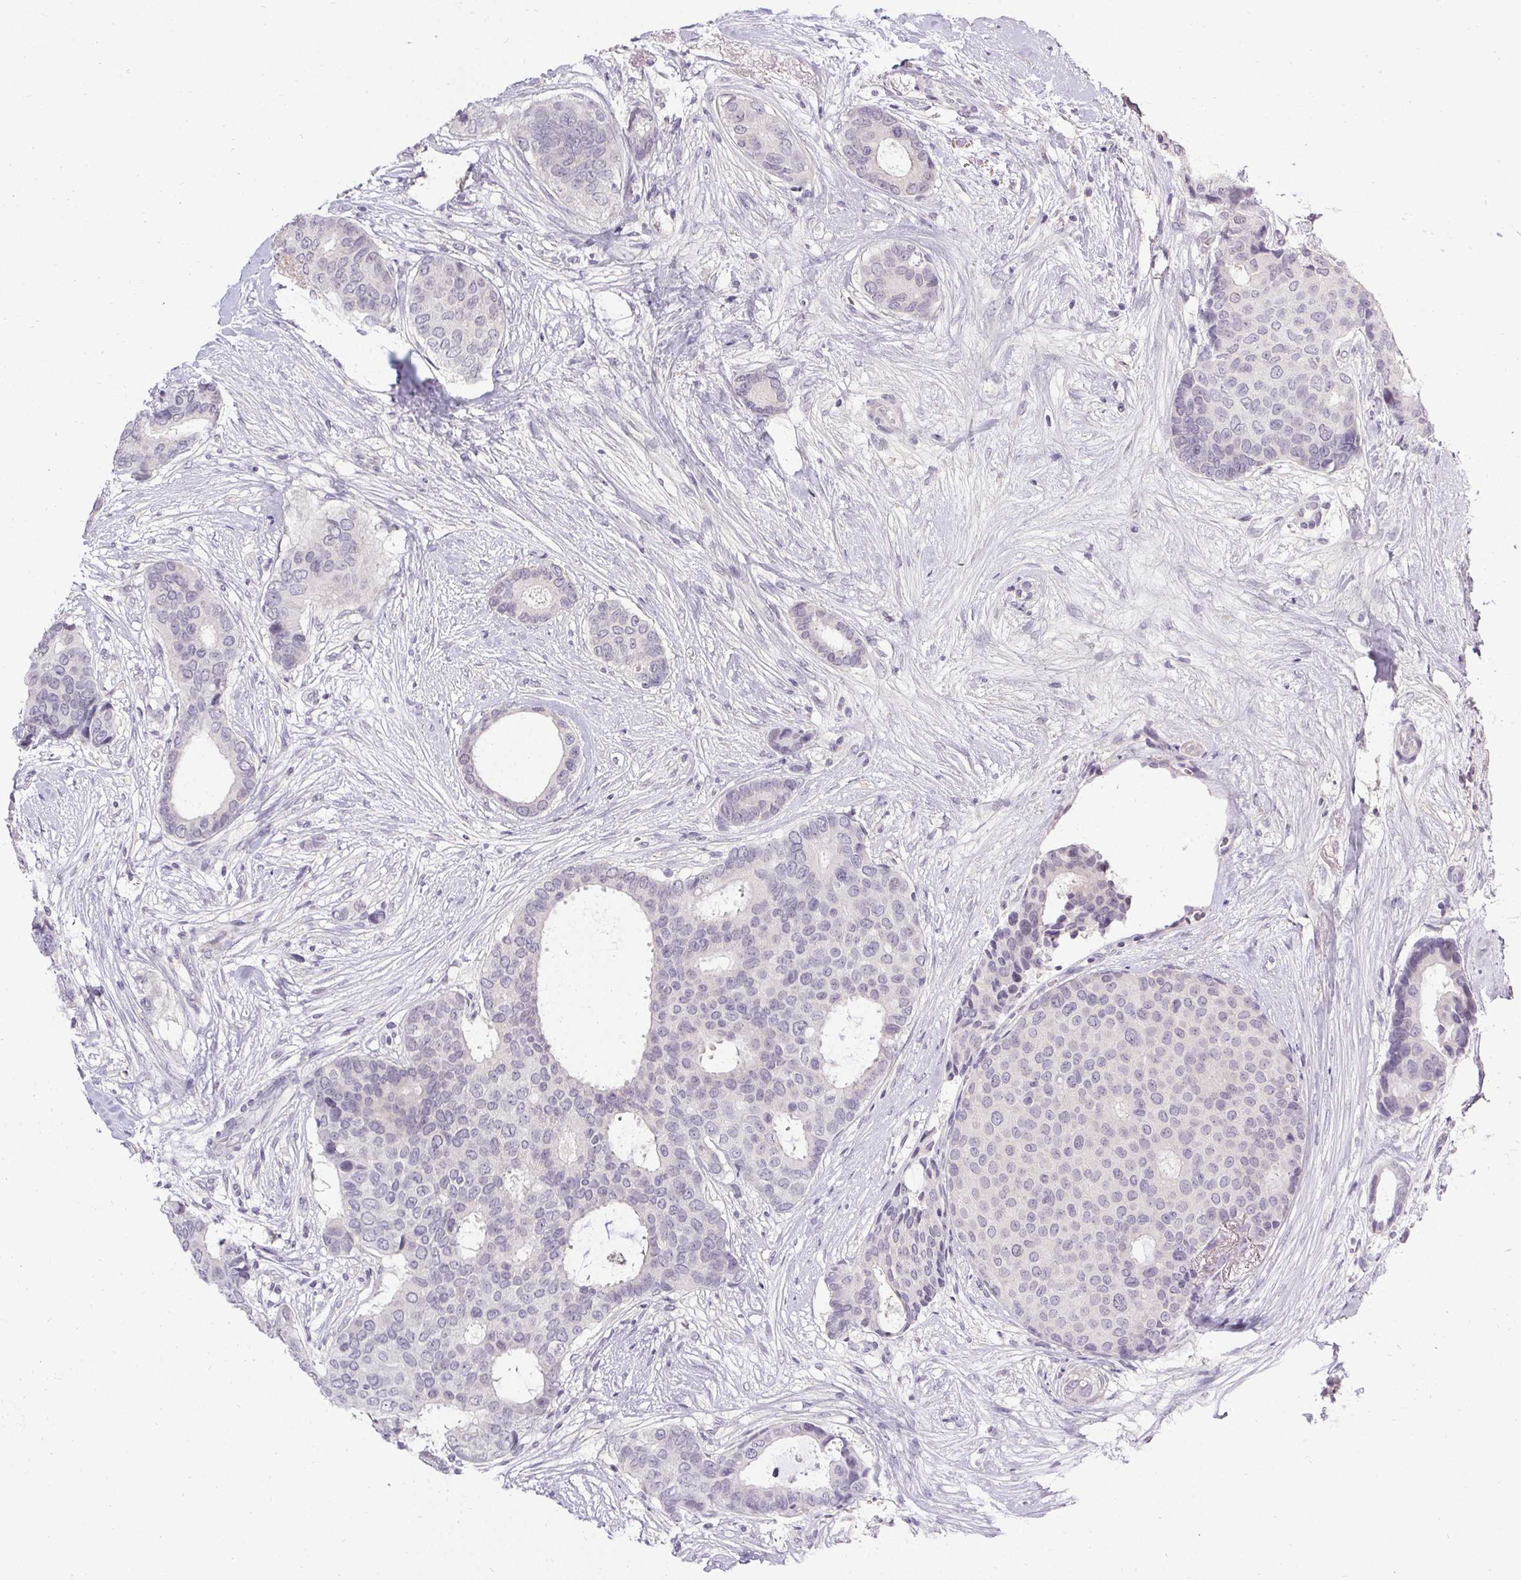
{"staining": {"intensity": "negative", "quantity": "none", "location": "none"}, "tissue": "breast cancer", "cell_type": "Tumor cells", "image_type": "cancer", "snomed": [{"axis": "morphology", "description": "Duct carcinoma"}, {"axis": "topography", "description": "Breast"}], "caption": "An image of infiltrating ductal carcinoma (breast) stained for a protein exhibits no brown staining in tumor cells.", "gene": "PMEL", "patient": {"sex": "female", "age": 75}}